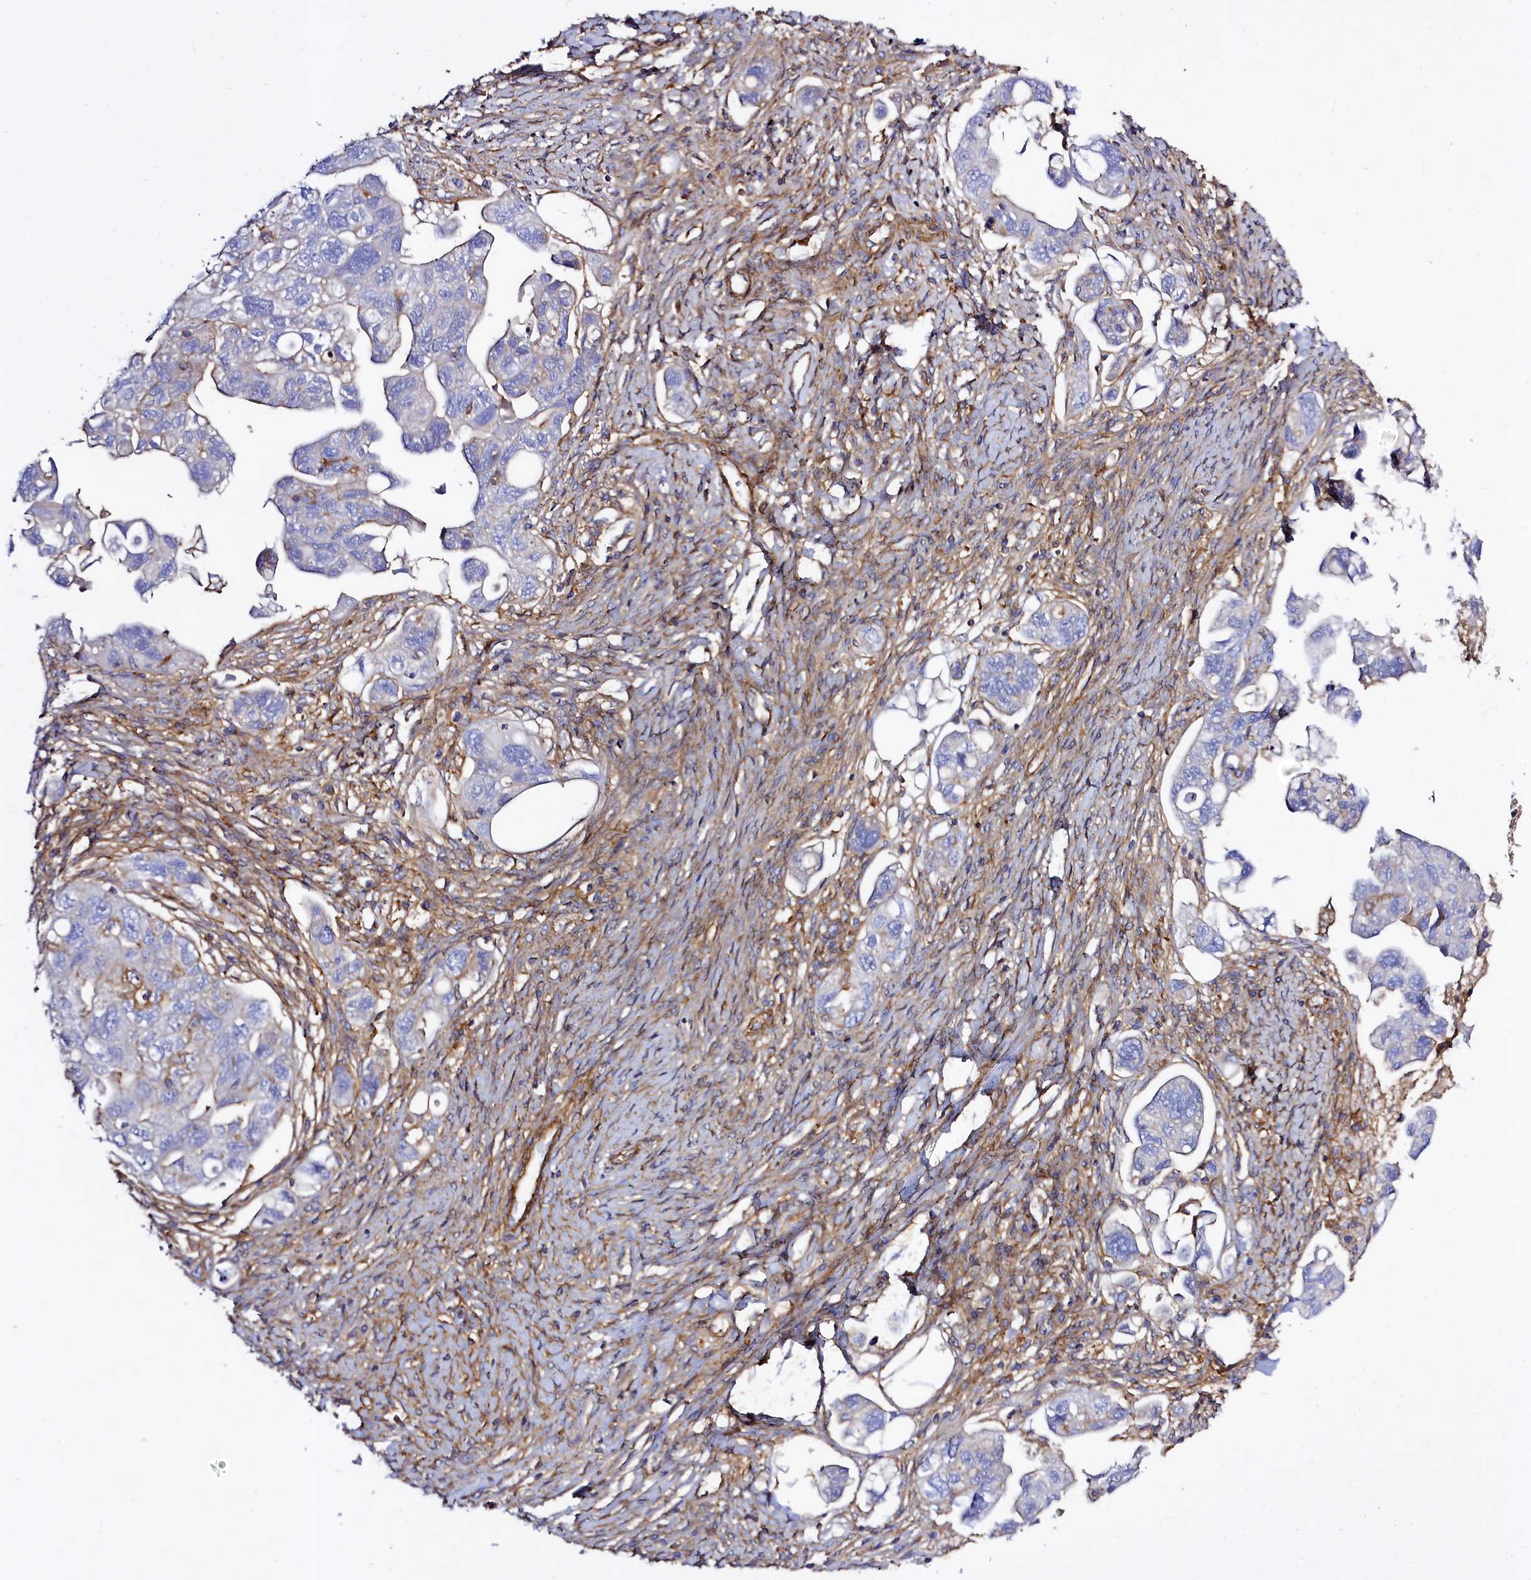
{"staining": {"intensity": "negative", "quantity": "none", "location": "none"}, "tissue": "ovarian cancer", "cell_type": "Tumor cells", "image_type": "cancer", "snomed": [{"axis": "morphology", "description": "Carcinoma, NOS"}, {"axis": "morphology", "description": "Cystadenocarcinoma, serous, NOS"}, {"axis": "topography", "description": "Ovary"}], "caption": "Serous cystadenocarcinoma (ovarian) was stained to show a protein in brown. There is no significant positivity in tumor cells.", "gene": "ANO6", "patient": {"sex": "female", "age": 69}}